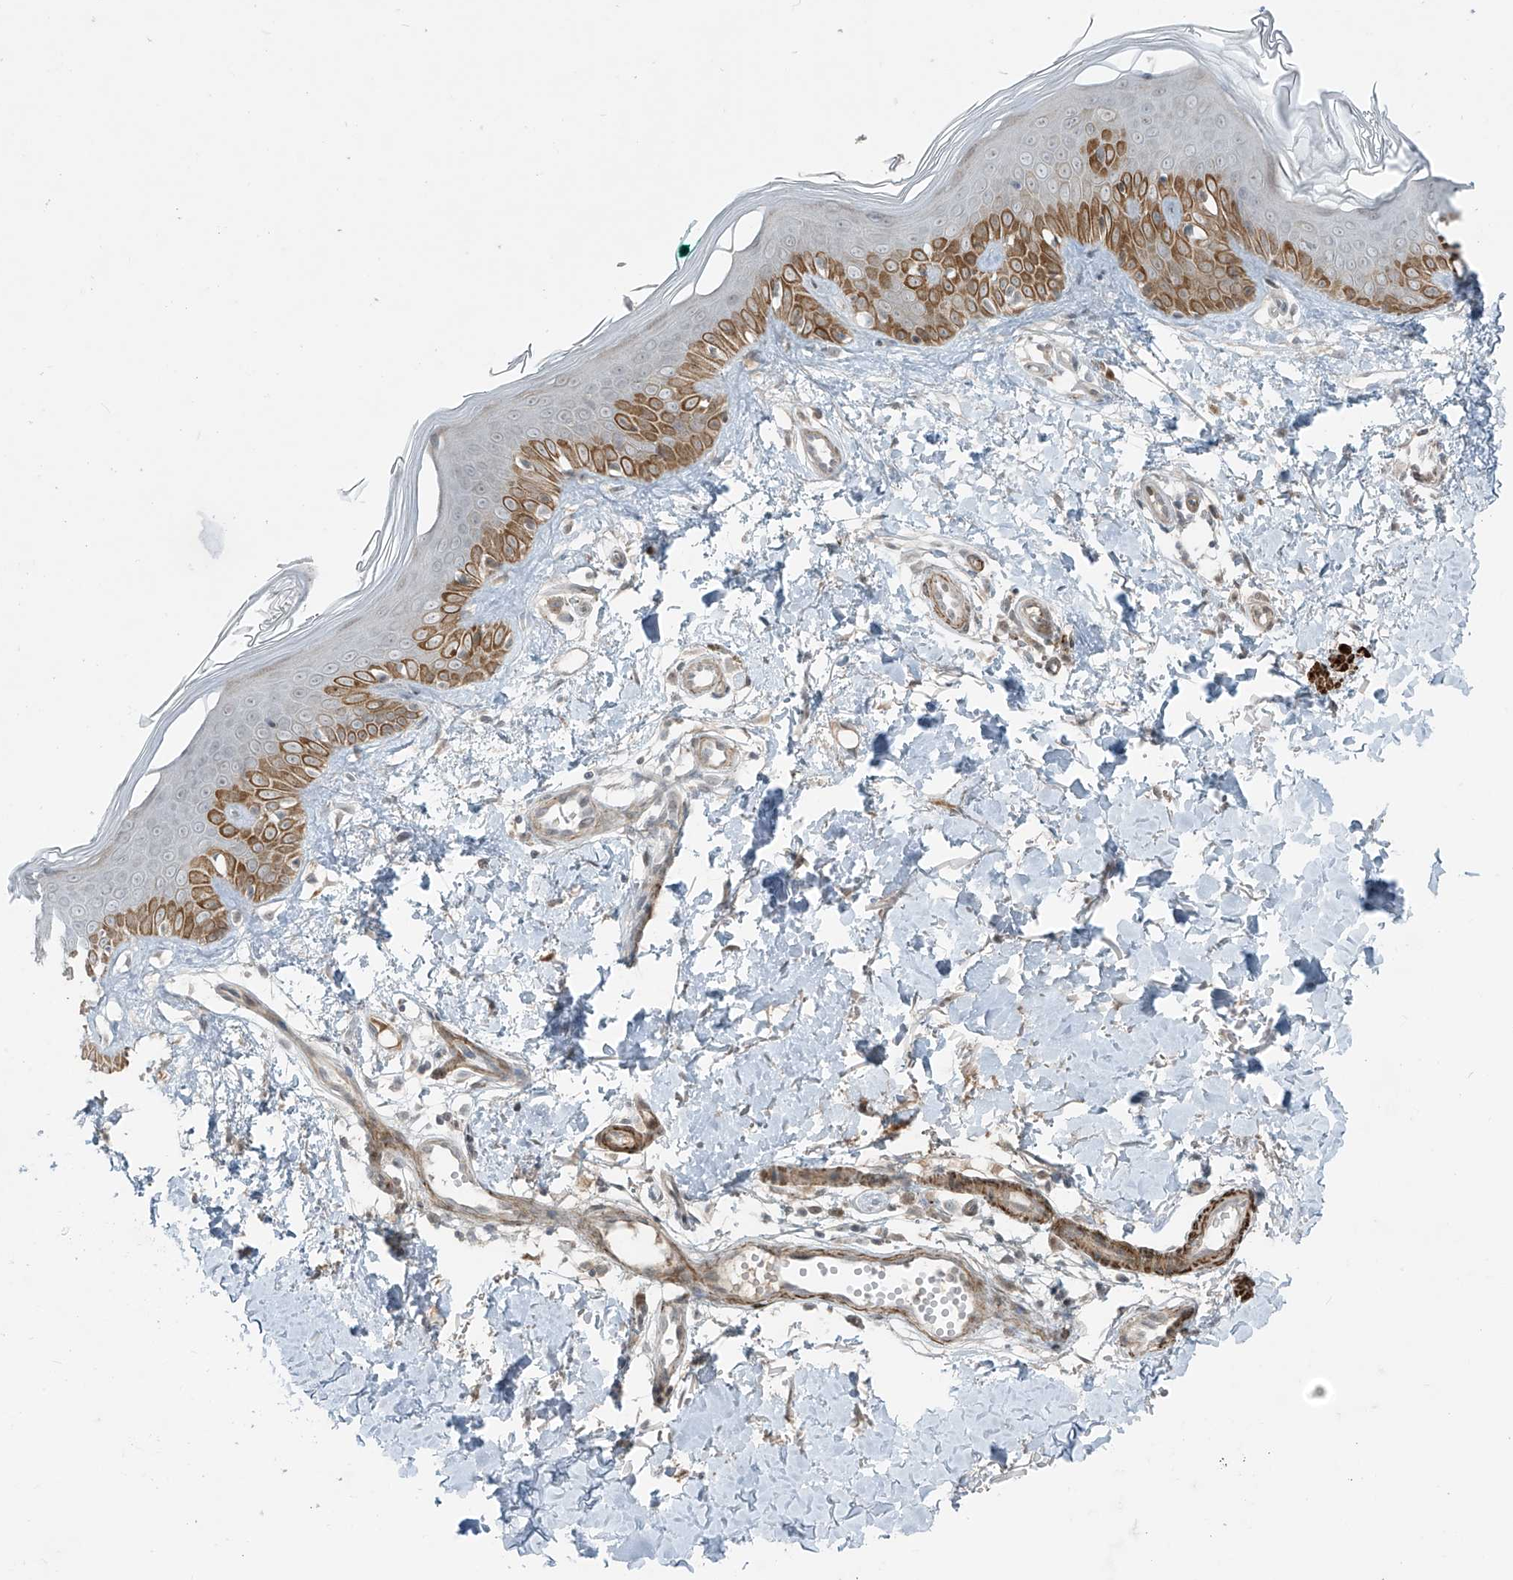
{"staining": {"intensity": "negative", "quantity": "none", "location": "none"}, "tissue": "skin", "cell_type": "Fibroblasts", "image_type": "normal", "snomed": [{"axis": "morphology", "description": "Normal tissue, NOS"}, {"axis": "topography", "description": "Skin"}], "caption": "IHC image of benign skin stained for a protein (brown), which shows no positivity in fibroblasts. Nuclei are stained in blue.", "gene": "RASGEF1A", "patient": {"sex": "male", "age": 37}}